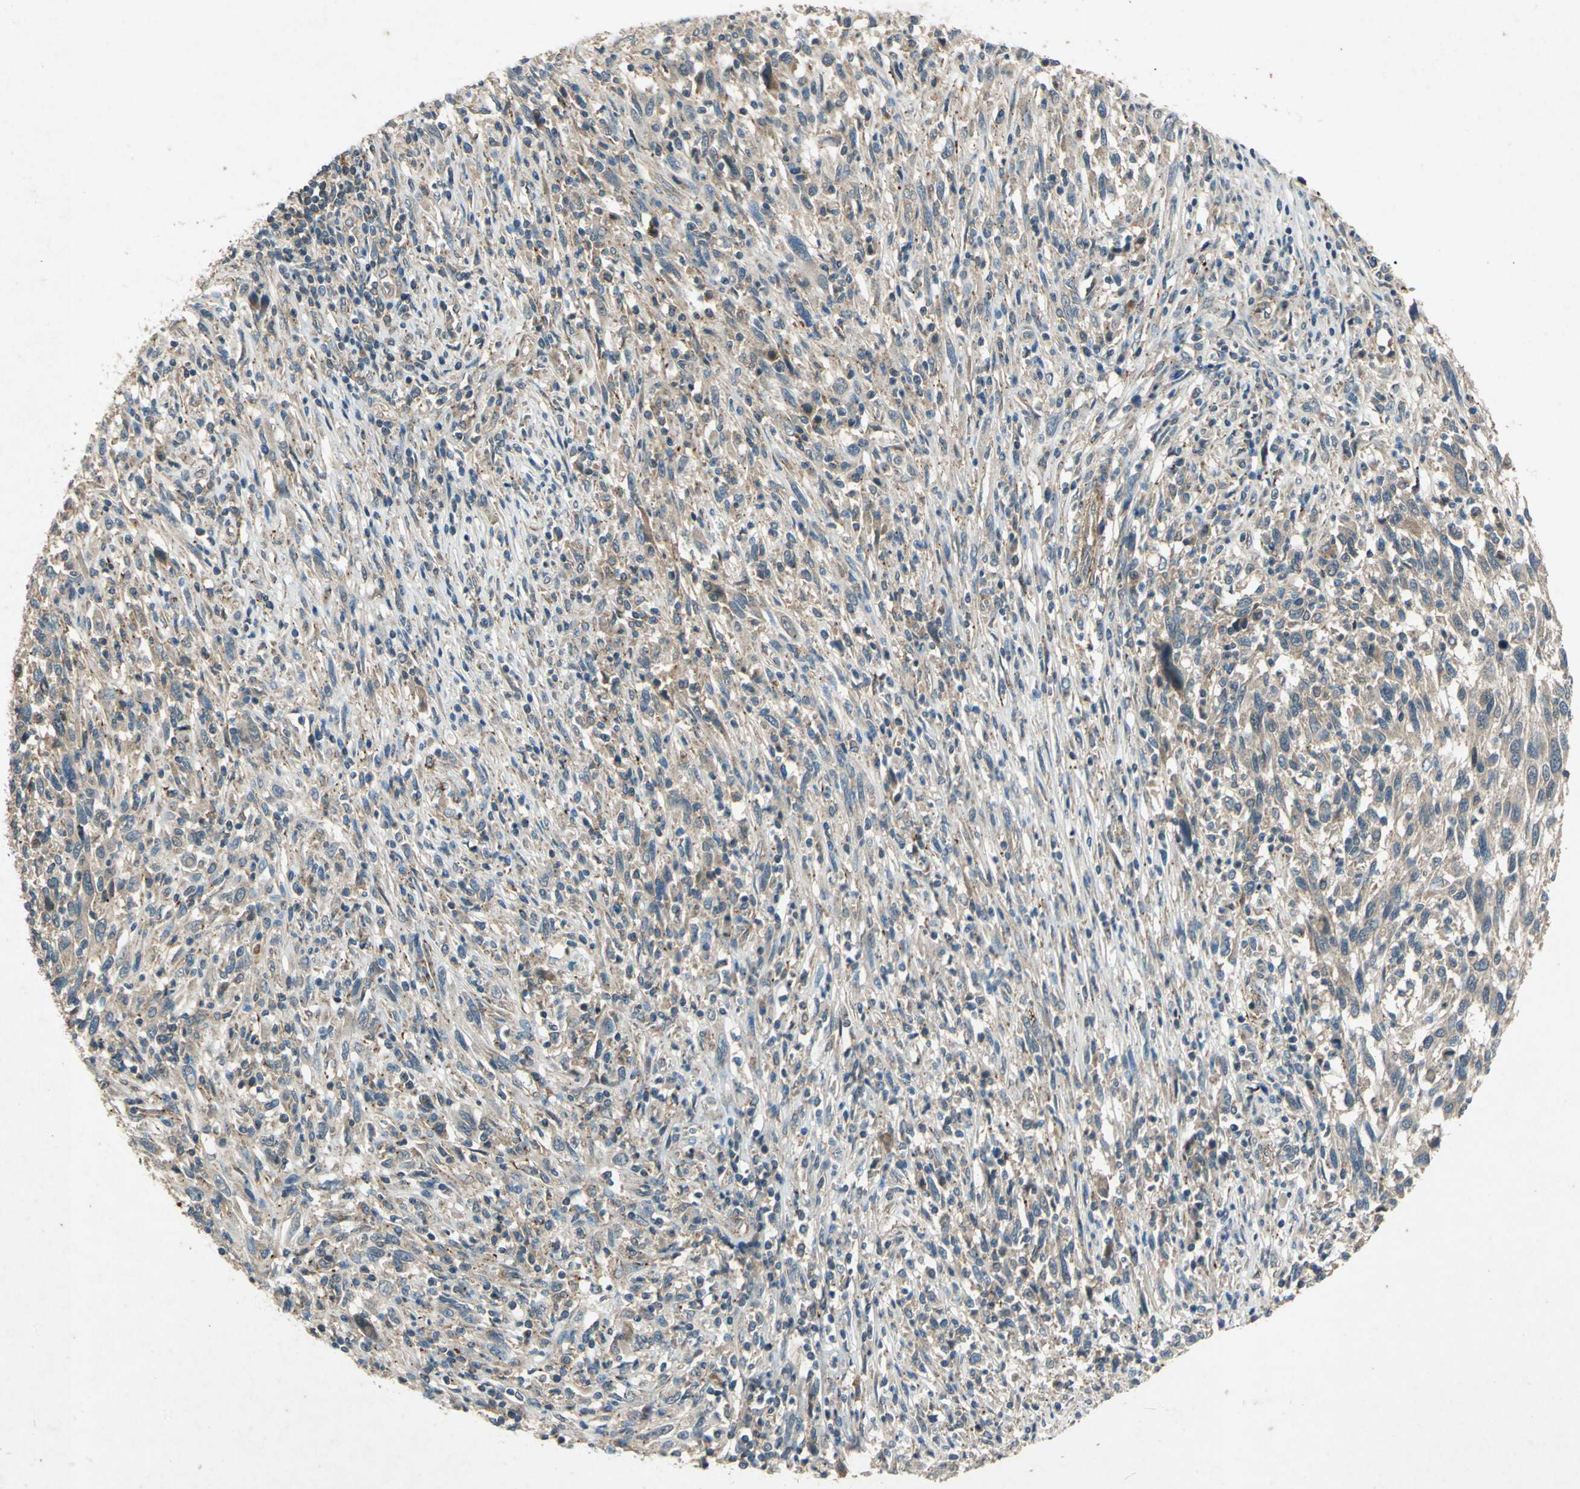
{"staining": {"intensity": "weak", "quantity": ">75%", "location": "cytoplasmic/membranous"}, "tissue": "melanoma", "cell_type": "Tumor cells", "image_type": "cancer", "snomed": [{"axis": "morphology", "description": "Malignant melanoma, Metastatic site"}, {"axis": "topography", "description": "Lymph node"}], "caption": "Malignant melanoma (metastatic site) stained for a protein (brown) reveals weak cytoplasmic/membranous positive expression in approximately >75% of tumor cells.", "gene": "EMCN", "patient": {"sex": "male", "age": 61}}